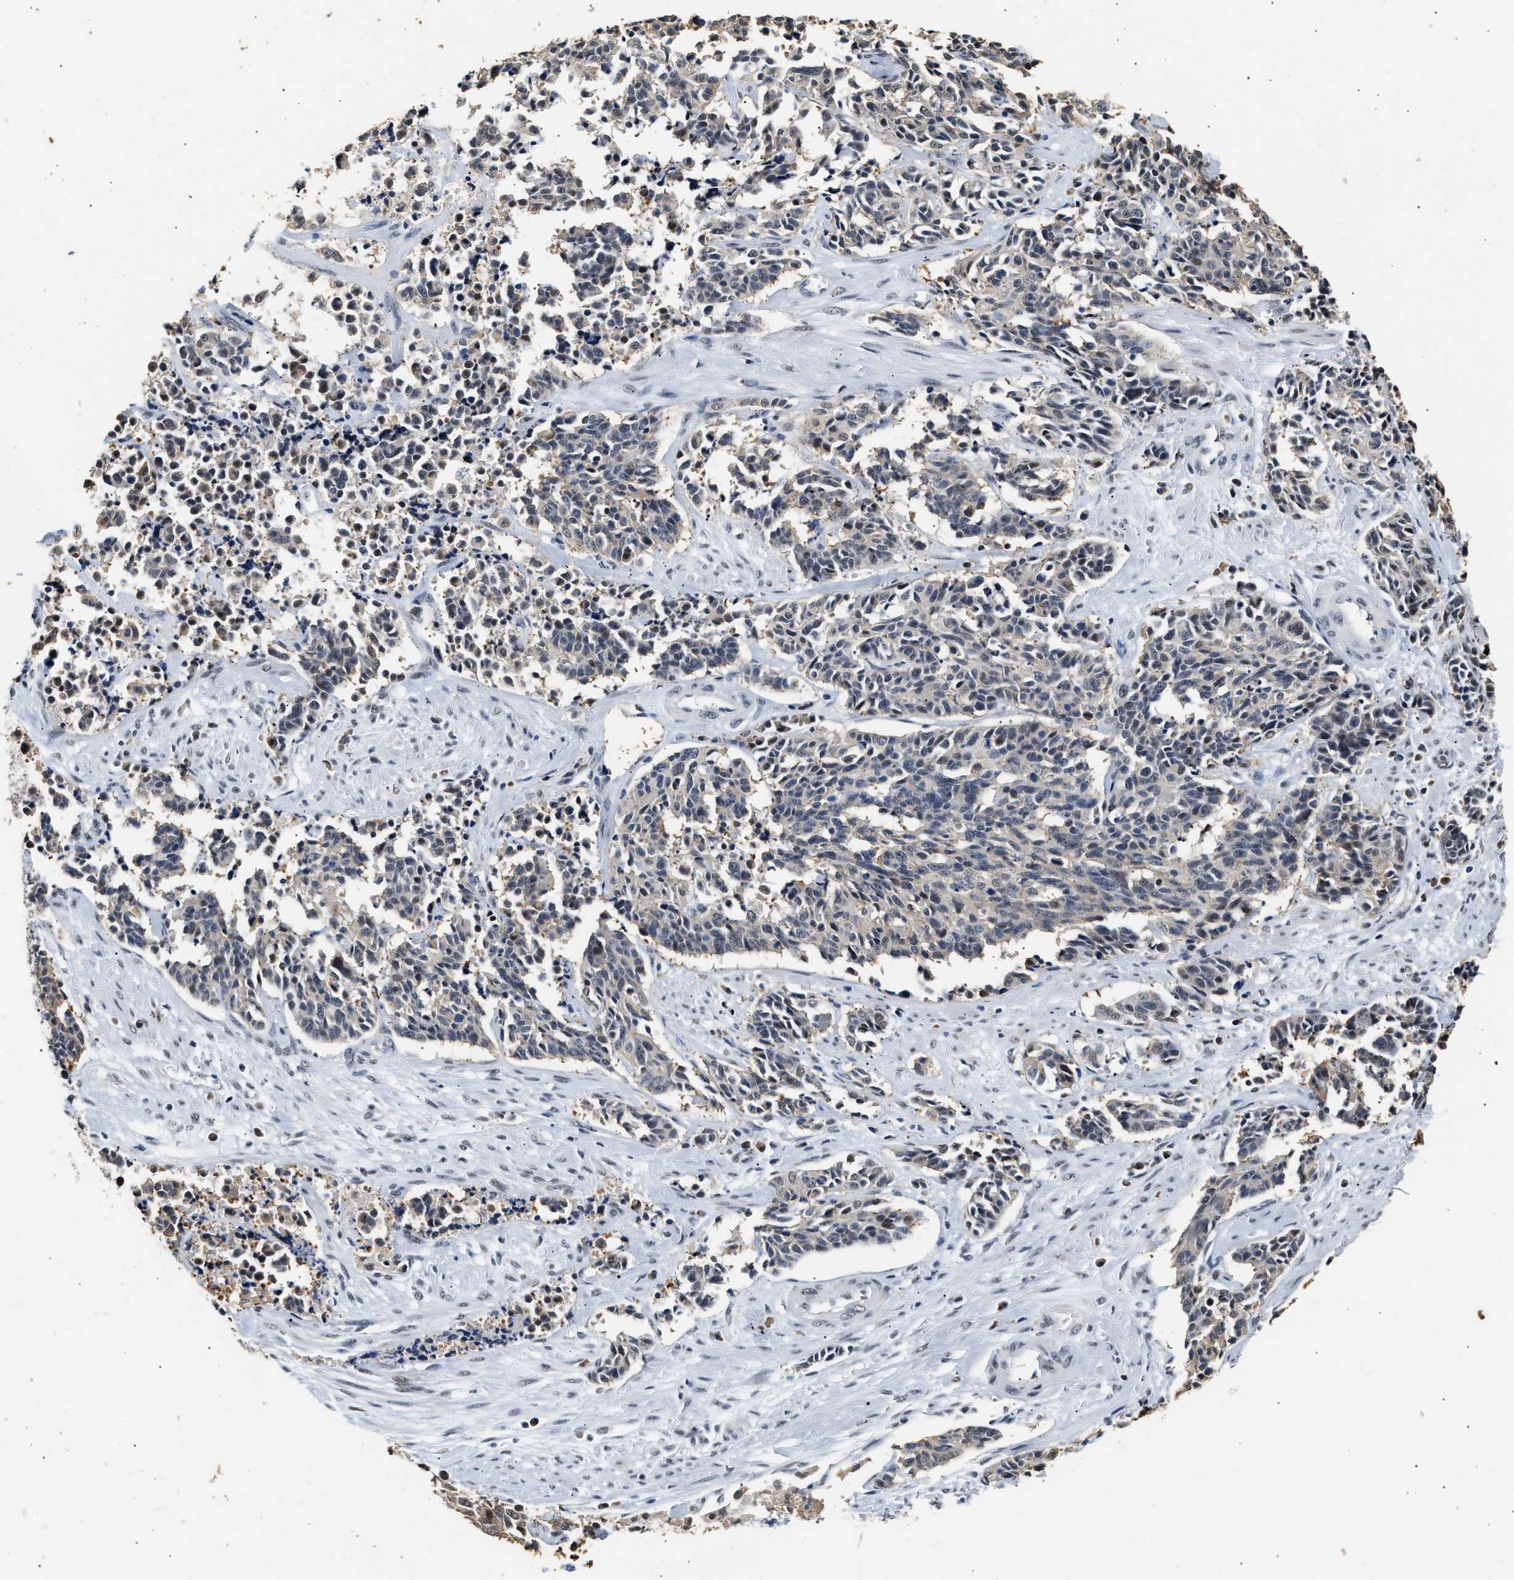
{"staining": {"intensity": "negative", "quantity": "none", "location": "none"}, "tissue": "cervical cancer", "cell_type": "Tumor cells", "image_type": "cancer", "snomed": [{"axis": "morphology", "description": "Squamous cell carcinoma, NOS"}, {"axis": "topography", "description": "Cervix"}], "caption": "This is an immunohistochemistry photomicrograph of human cervical cancer. There is no expression in tumor cells.", "gene": "THOC1", "patient": {"sex": "female", "age": 35}}